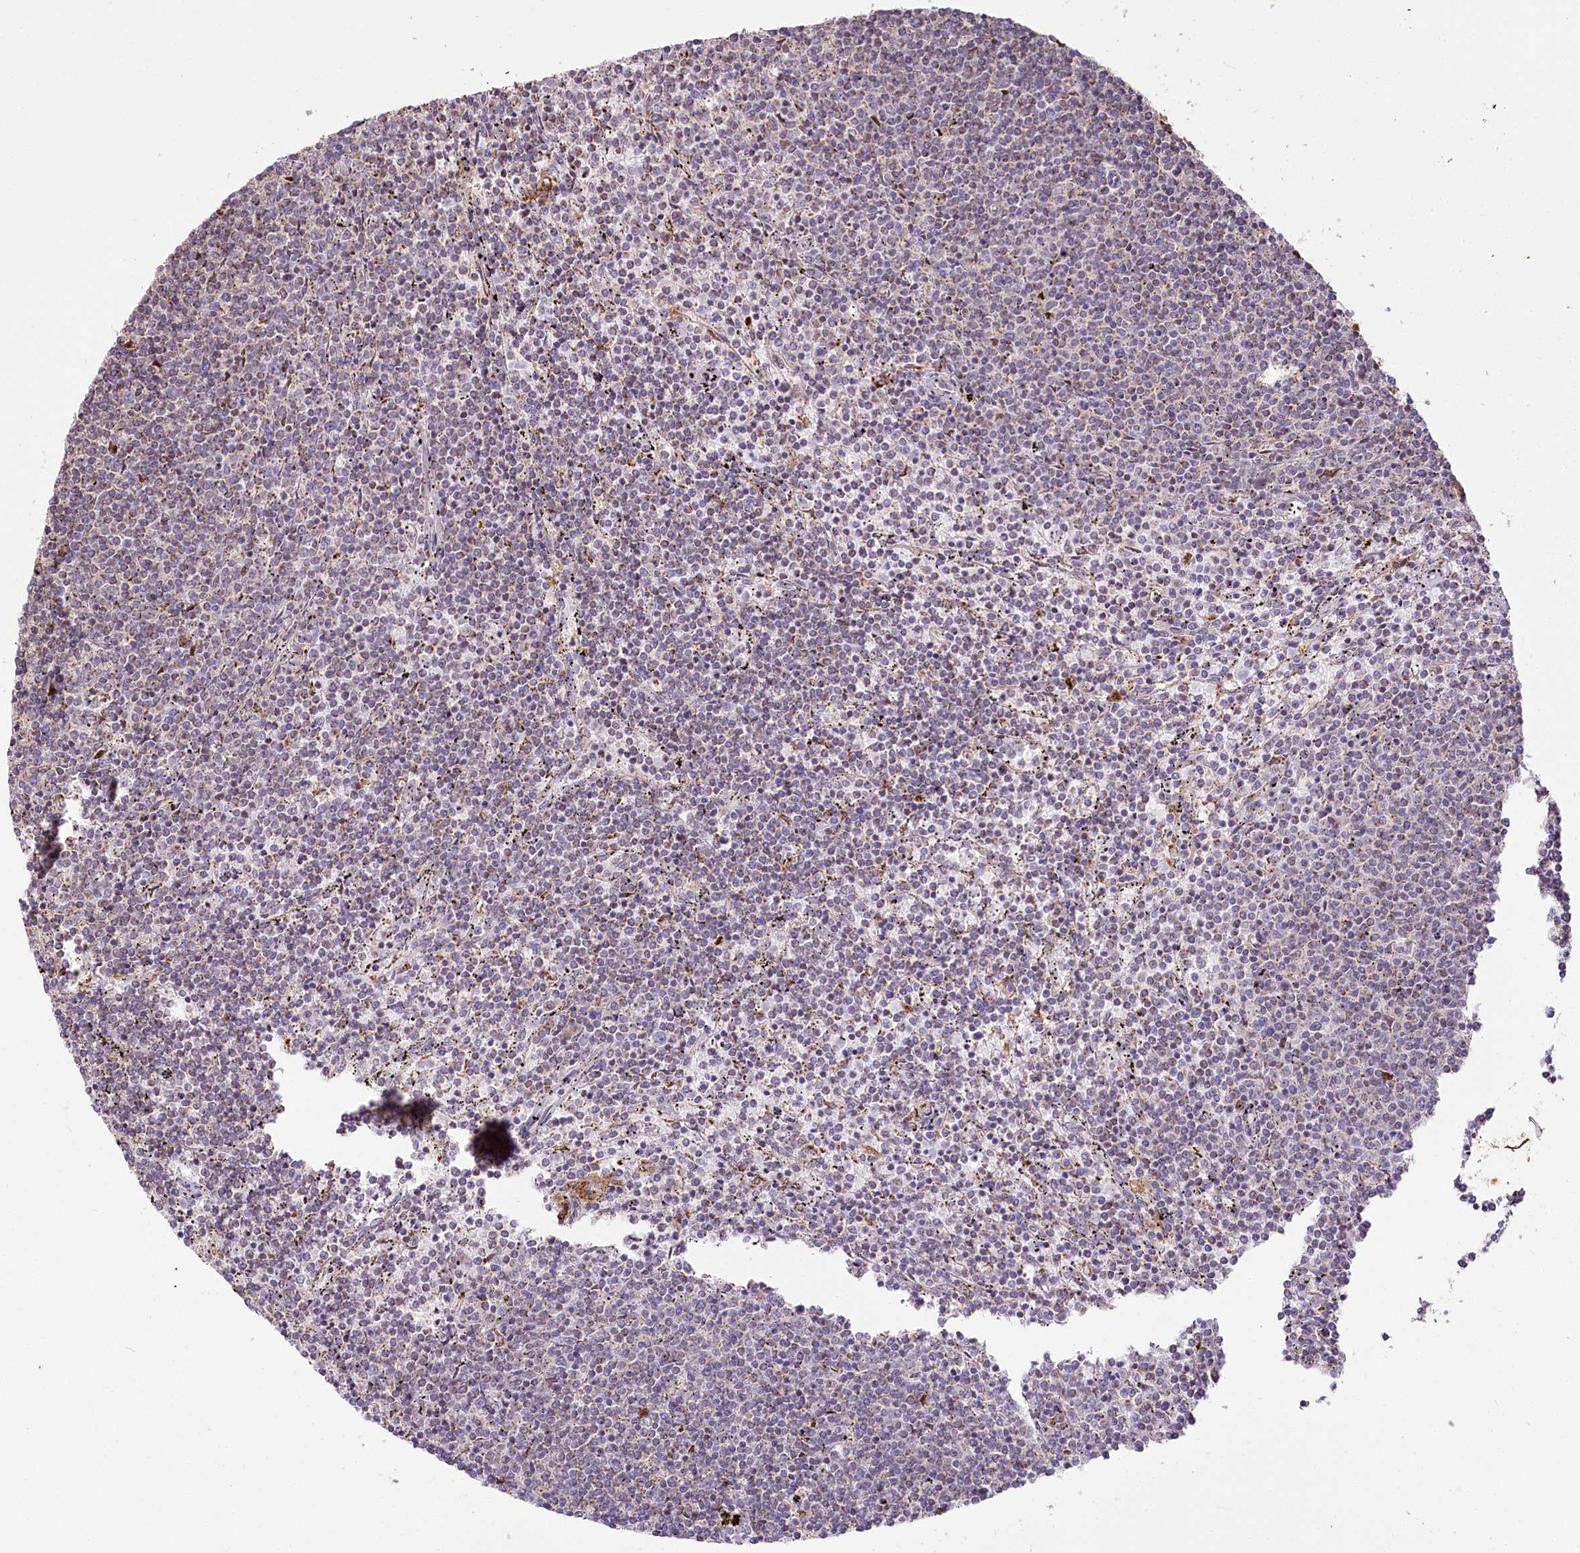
{"staining": {"intensity": "negative", "quantity": "none", "location": "none"}, "tissue": "lymphoma", "cell_type": "Tumor cells", "image_type": "cancer", "snomed": [{"axis": "morphology", "description": "Malignant lymphoma, non-Hodgkin's type, Low grade"}, {"axis": "topography", "description": "Spleen"}], "caption": "Immunohistochemical staining of human low-grade malignant lymphoma, non-Hodgkin's type demonstrates no significant expression in tumor cells.", "gene": "ZNF226", "patient": {"sex": "female", "age": 50}}